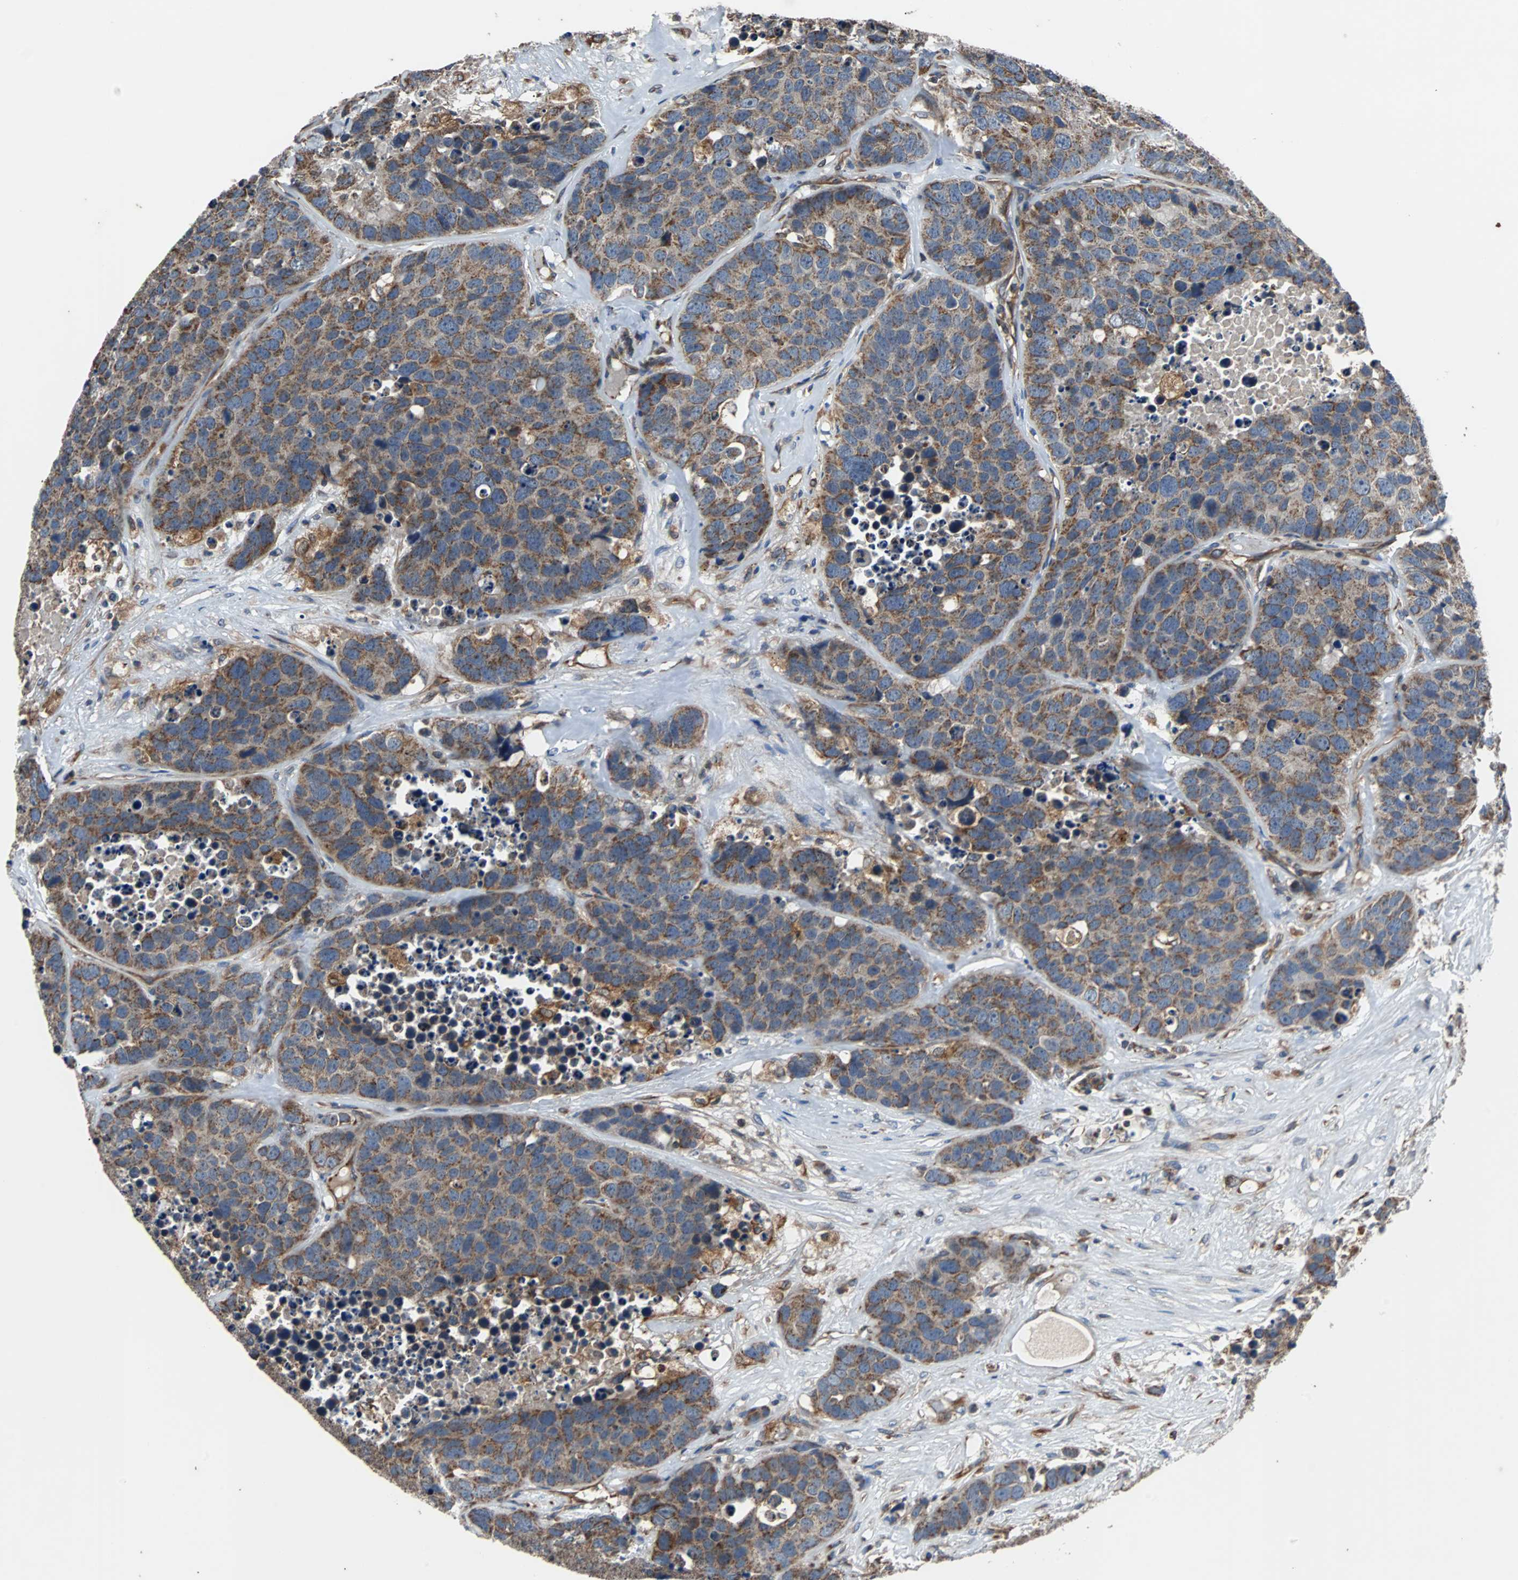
{"staining": {"intensity": "moderate", "quantity": ">75%", "location": "cytoplasmic/membranous"}, "tissue": "carcinoid", "cell_type": "Tumor cells", "image_type": "cancer", "snomed": [{"axis": "morphology", "description": "Carcinoid, malignant, NOS"}, {"axis": "topography", "description": "Lung"}], "caption": "Approximately >75% of tumor cells in carcinoid (malignant) reveal moderate cytoplasmic/membranous protein expression as visualized by brown immunohistochemical staining.", "gene": "ACTR3", "patient": {"sex": "male", "age": 60}}